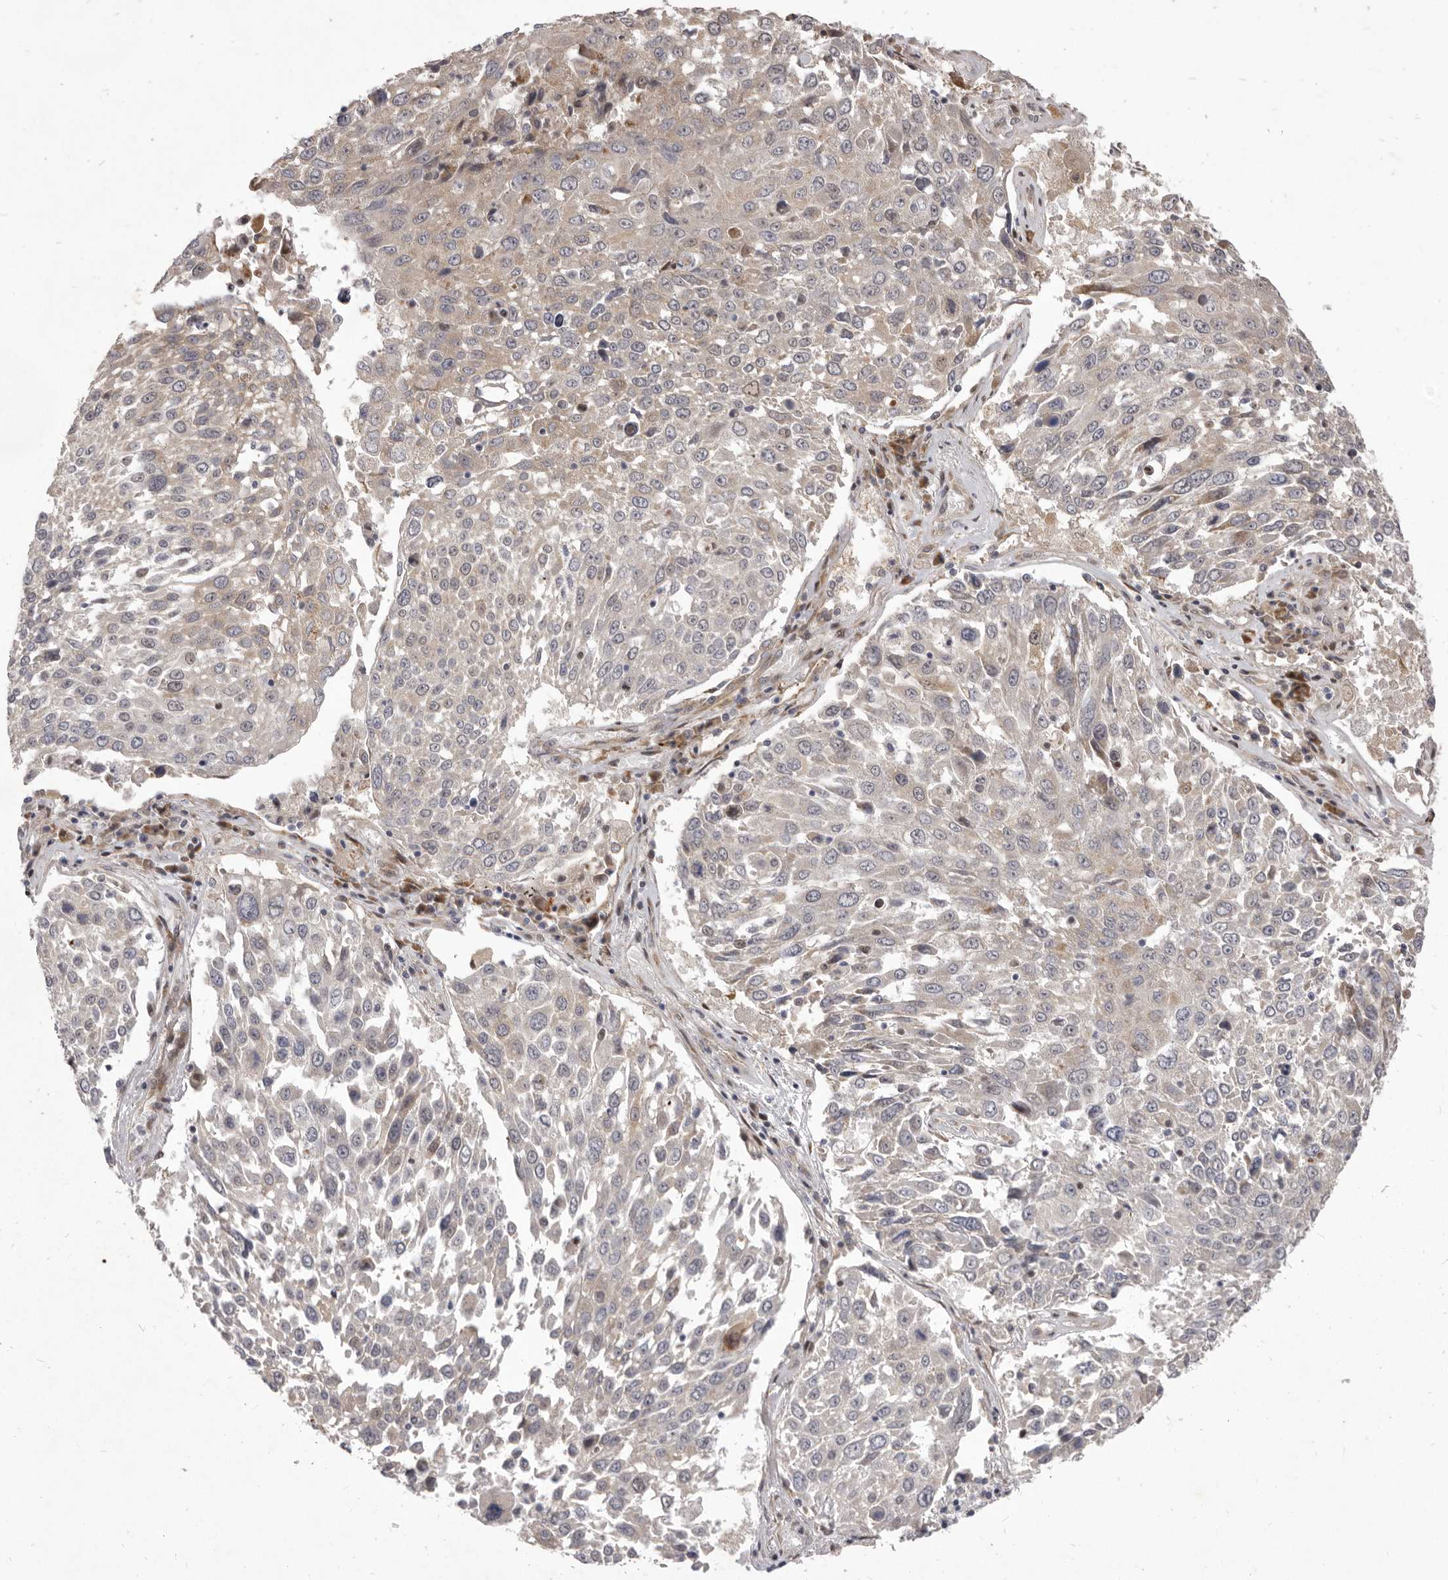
{"staining": {"intensity": "weak", "quantity": "25%-75%", "location": "cytoplasmic/membranous"}, "tissue": "lung cancer", "cell_type": "Tumor cells", "image_type": "cancer", "snomed": [{"axis": "morphology", "description": "Squamous cell carcinoma, NOS"}, {"axis": "topography", "description": "Lung"}], "caption": "Squamous cell carcinoma (lung) stained with DAB IHC demonstrates low levels of weak cytoplasmic/membranous expression in about 25%-75% of tumor cells.", "gene": "TBC1D8B", "patient": {"sex": "male", "age": 65}}